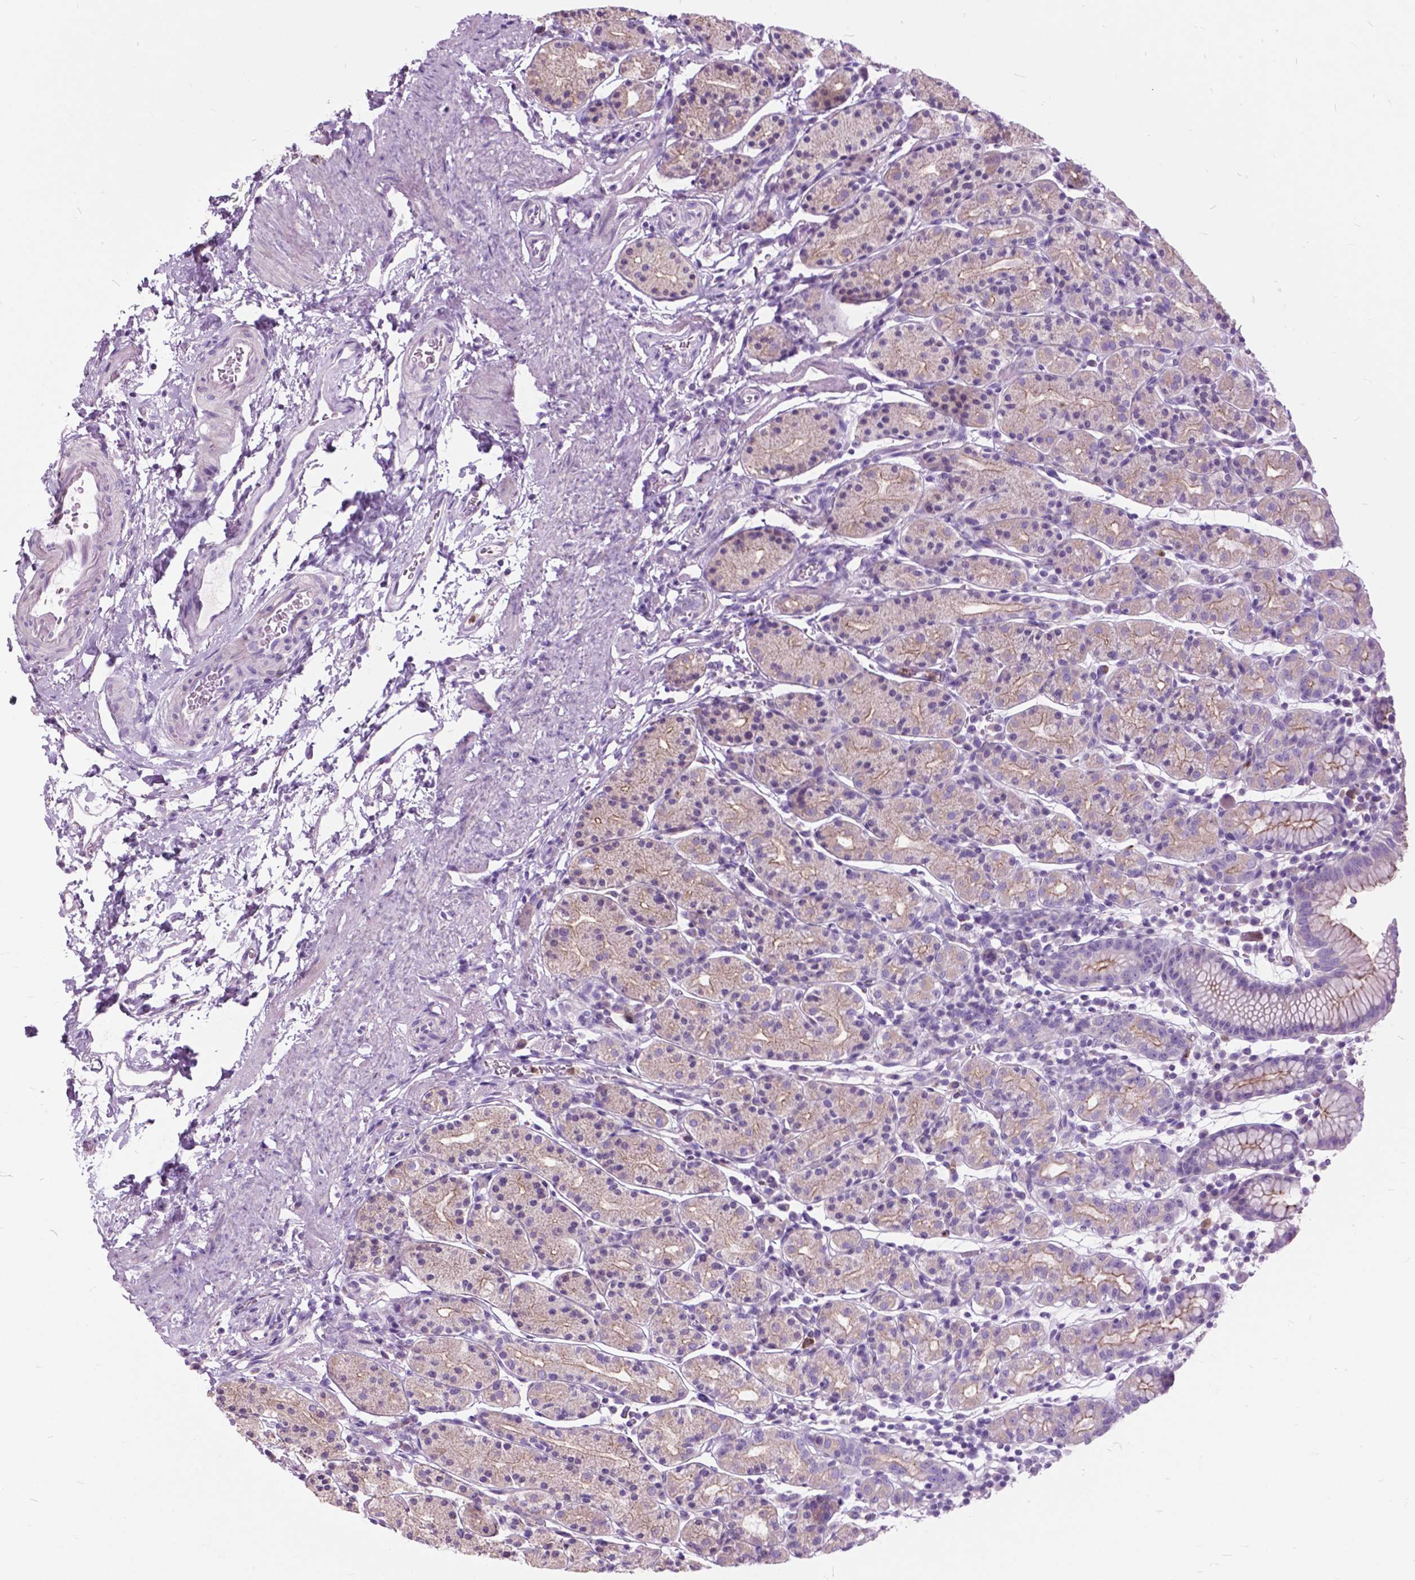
{"staining": {"intensity": "moderate", "quantity": "<25%", "location": "cytoplasmic/membranous"}, "tissue": "stomach", "cell_type": "Glandular cells", "image_type": "normal", "snomed": [{"axis": "morphology", "description": "Normal tissue, NOS"}, {"axis": "topography", "description": "Stomach, upper"}, {"axis": "topography", "description": "Stomach"}], "caption": "Immunohistochemistry (IHC) histopathology image of unremarkable stomach: human stomach stained using immunohistochemistry demonstrates low levels of moderate protein expression localized specifically in the cytoplasmic/membranous of glandular cells, appearing as a cytoplasmic/membranous brown color.", "gene": "PRR35", "patient": {"sex": "male", "age": 62}}